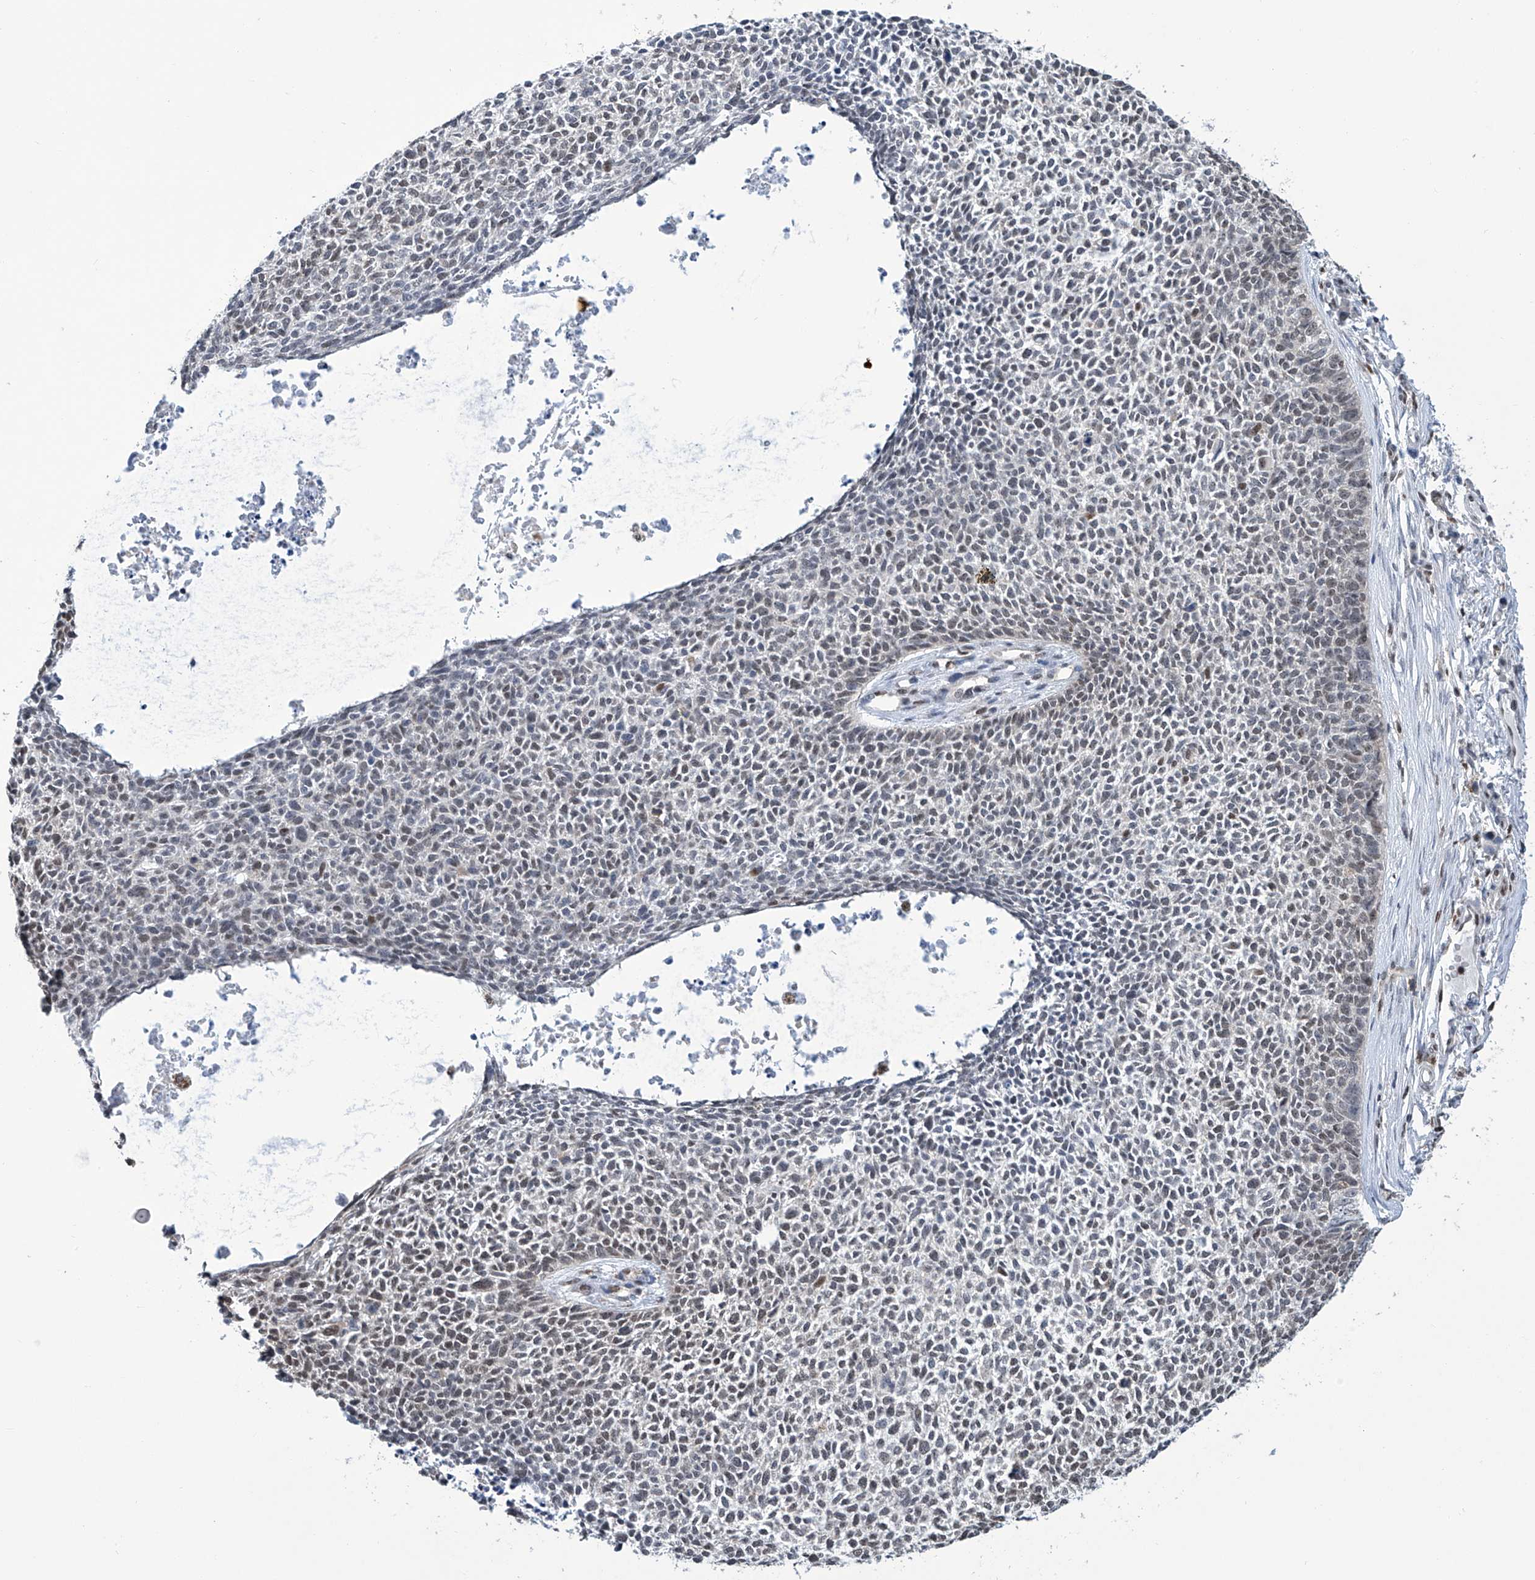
{"staining": {"intensity": "weak", "quantity": "<25%", "location": "nuclear"}, "tissue": "skin cancer", "cell_type": "Tumor cells", "image_type": "cancer", "snomed": [{"axis": "morphology", "description": "Basal cell carcinoma"}, {"axis": "topography", "description": "Skin"}], "caption": "This is a photomicrograph of immunohistochemistry (IHC) staining of skin basal cell carcinoma, which shows no staining in tumor cells.", "gene": "SREBF2", "patient": {"sex": "female", "age": 84}}